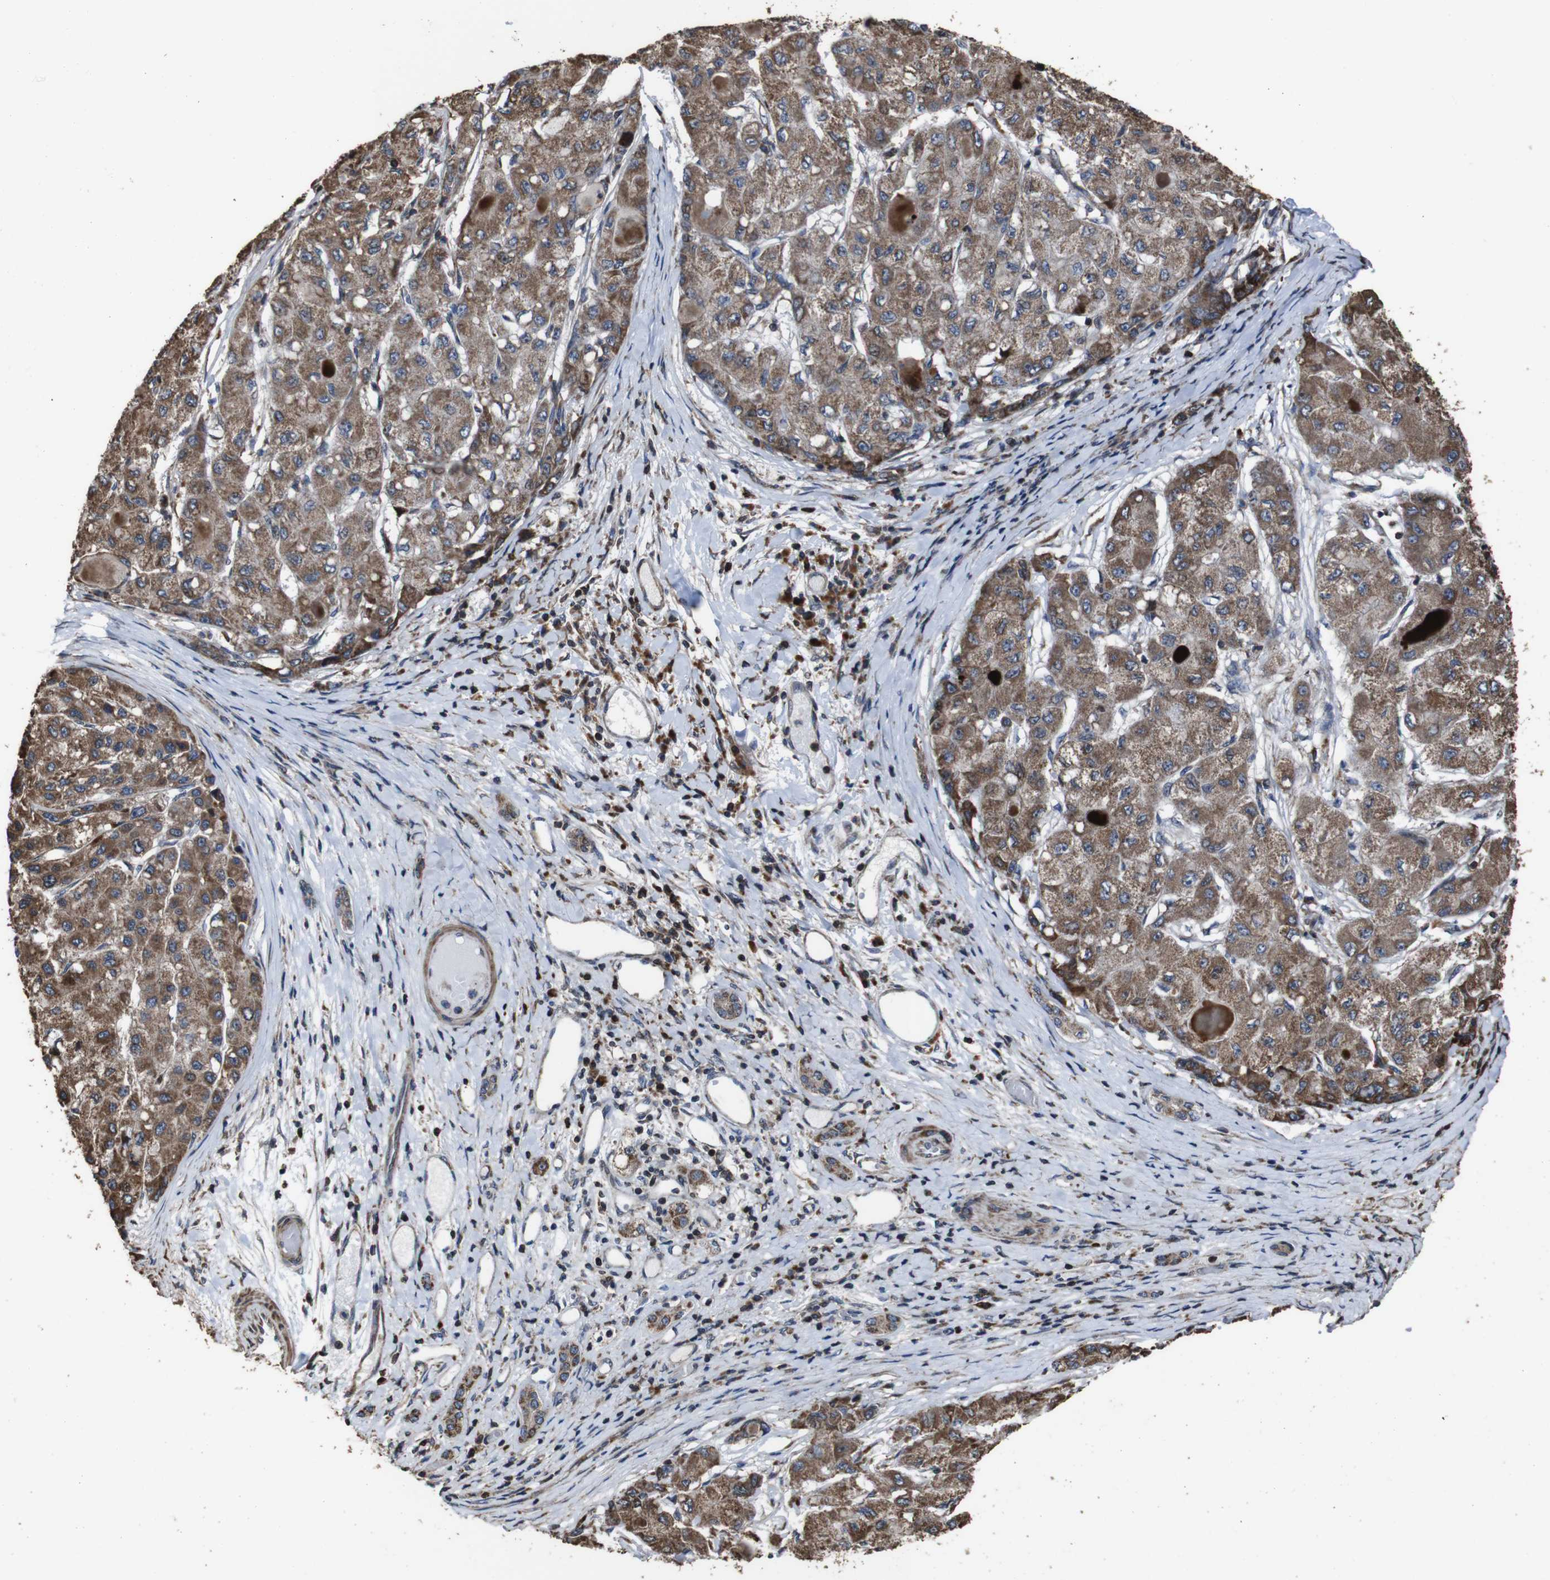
{"staining": {"intensity": "moderate", "quantity": ">75%", "location": "cytoplasmic/membranous"}, "tissue": "liver cancer", "cell_type": "Tumor cells", "image_type": "cancer", "snomed": [{"axis": "morphology", "description": "Carcinoma, Hepatocellular, NOS"}, {"axis": "topography", "description": "Liver"}], "caption": "Liver hepatocellular carcinoma stained for a protein reveals moderate cytoplasmic/membranous positivity in tumor cells.", "gene": "SNN", "patient": {"sex": "male", "age": 80}}